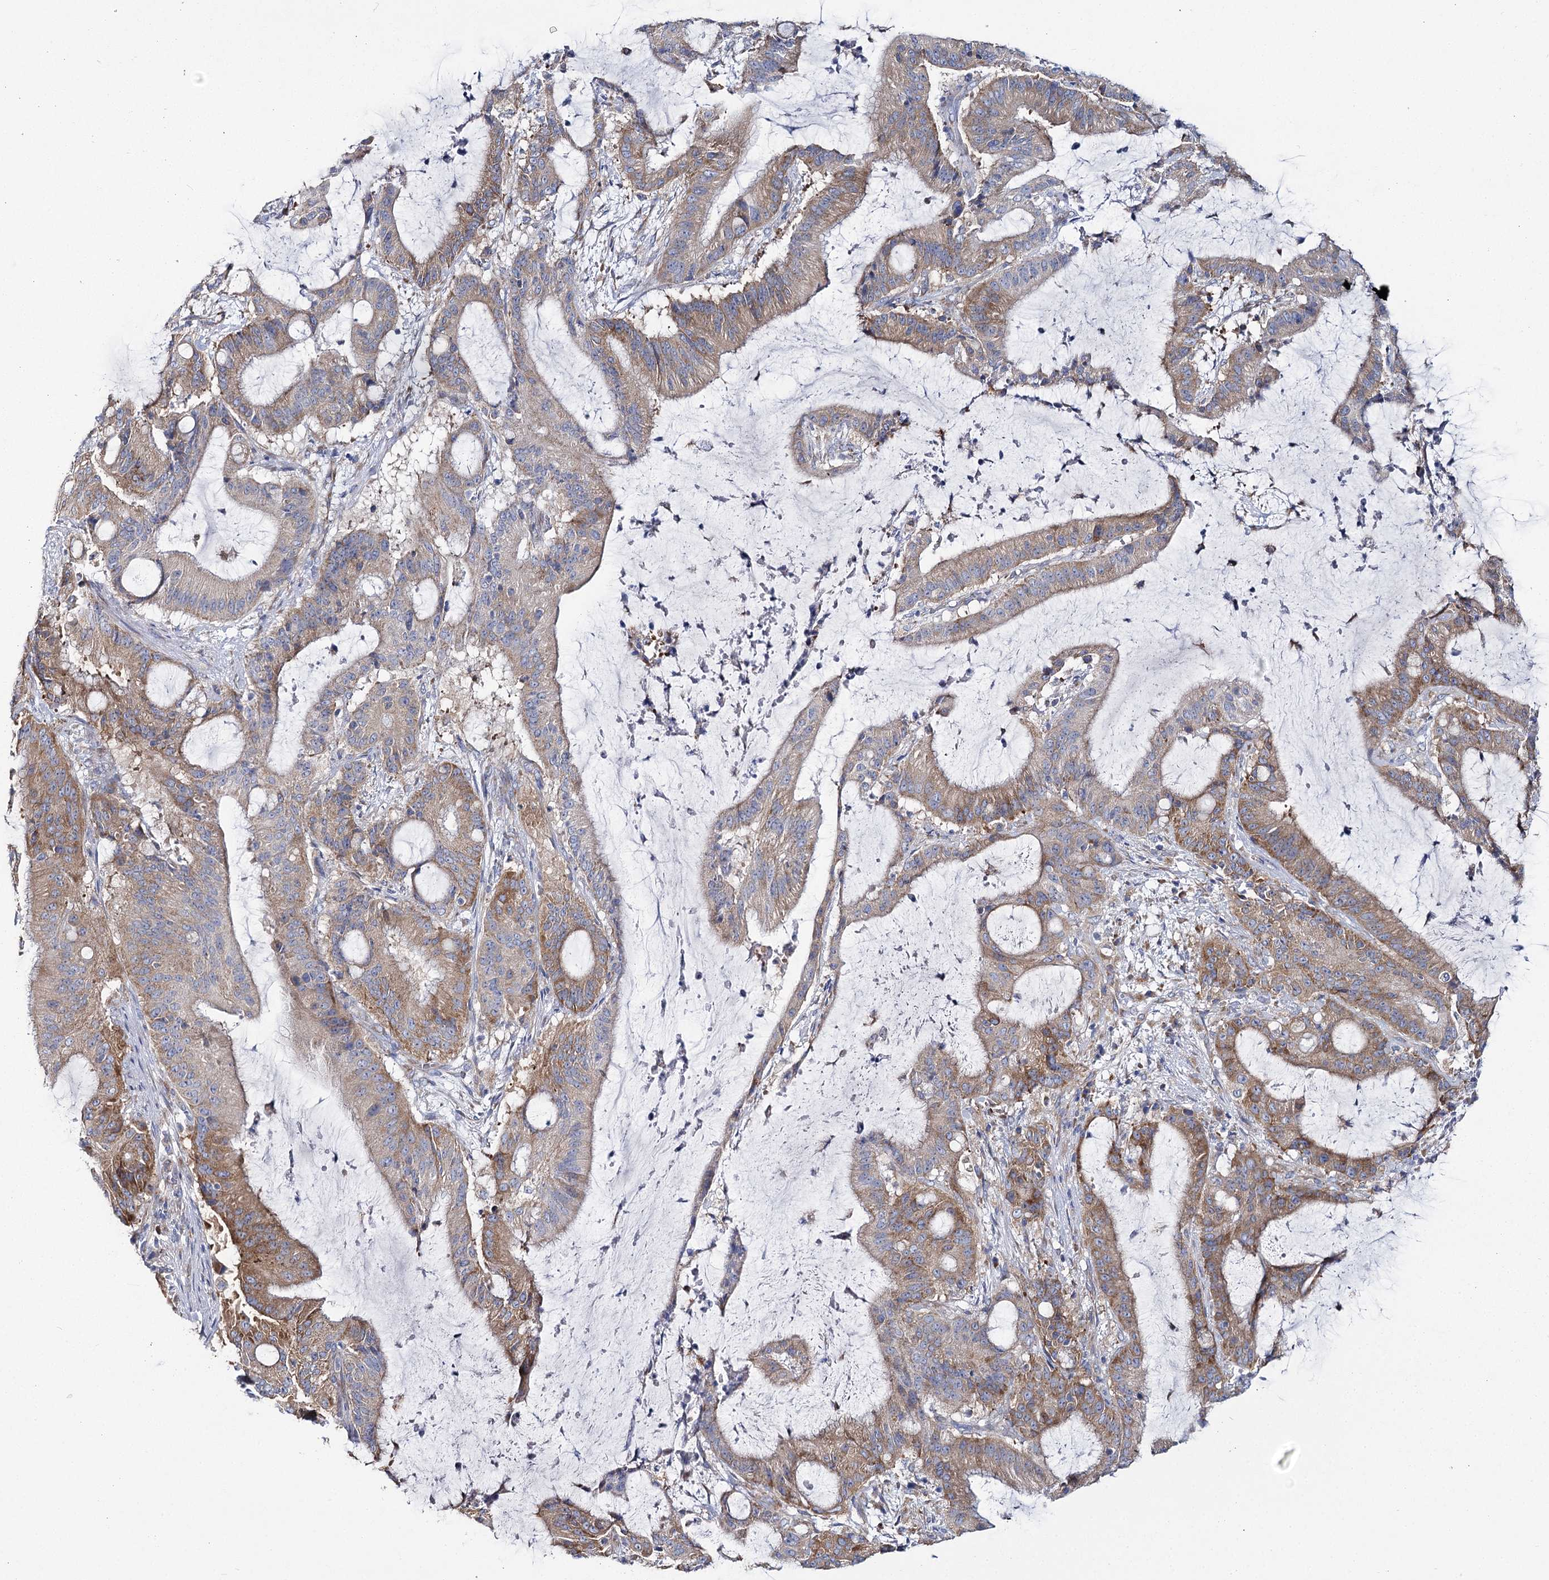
{"staining": {"intensity": "moderate", "quantity": ">75%", "location": "cytoplasmic/membranous"}, "tissue": "liver cancer", "cell_type": "Tumor cells", "image_type": "cancer", "snomed": [{"axis": "morphology", "description": "Normal tissue, NOS"}, {"axis": "morphology", "description": "Cholangiocarcinoma"}, {"axis": "topography", "description": "Liver"}, {"axis": "topography", "description": "Peripheral nerve tissue"}], "caption": "This image demonstrates immunohistochemistry staining of human liver cancer, with medium moderate cytoplasmic/membranous positivity in approximately >75% of tumor cells.", "gene": "THUMPD3", "patient": {"sex": "female", "age": 73}}